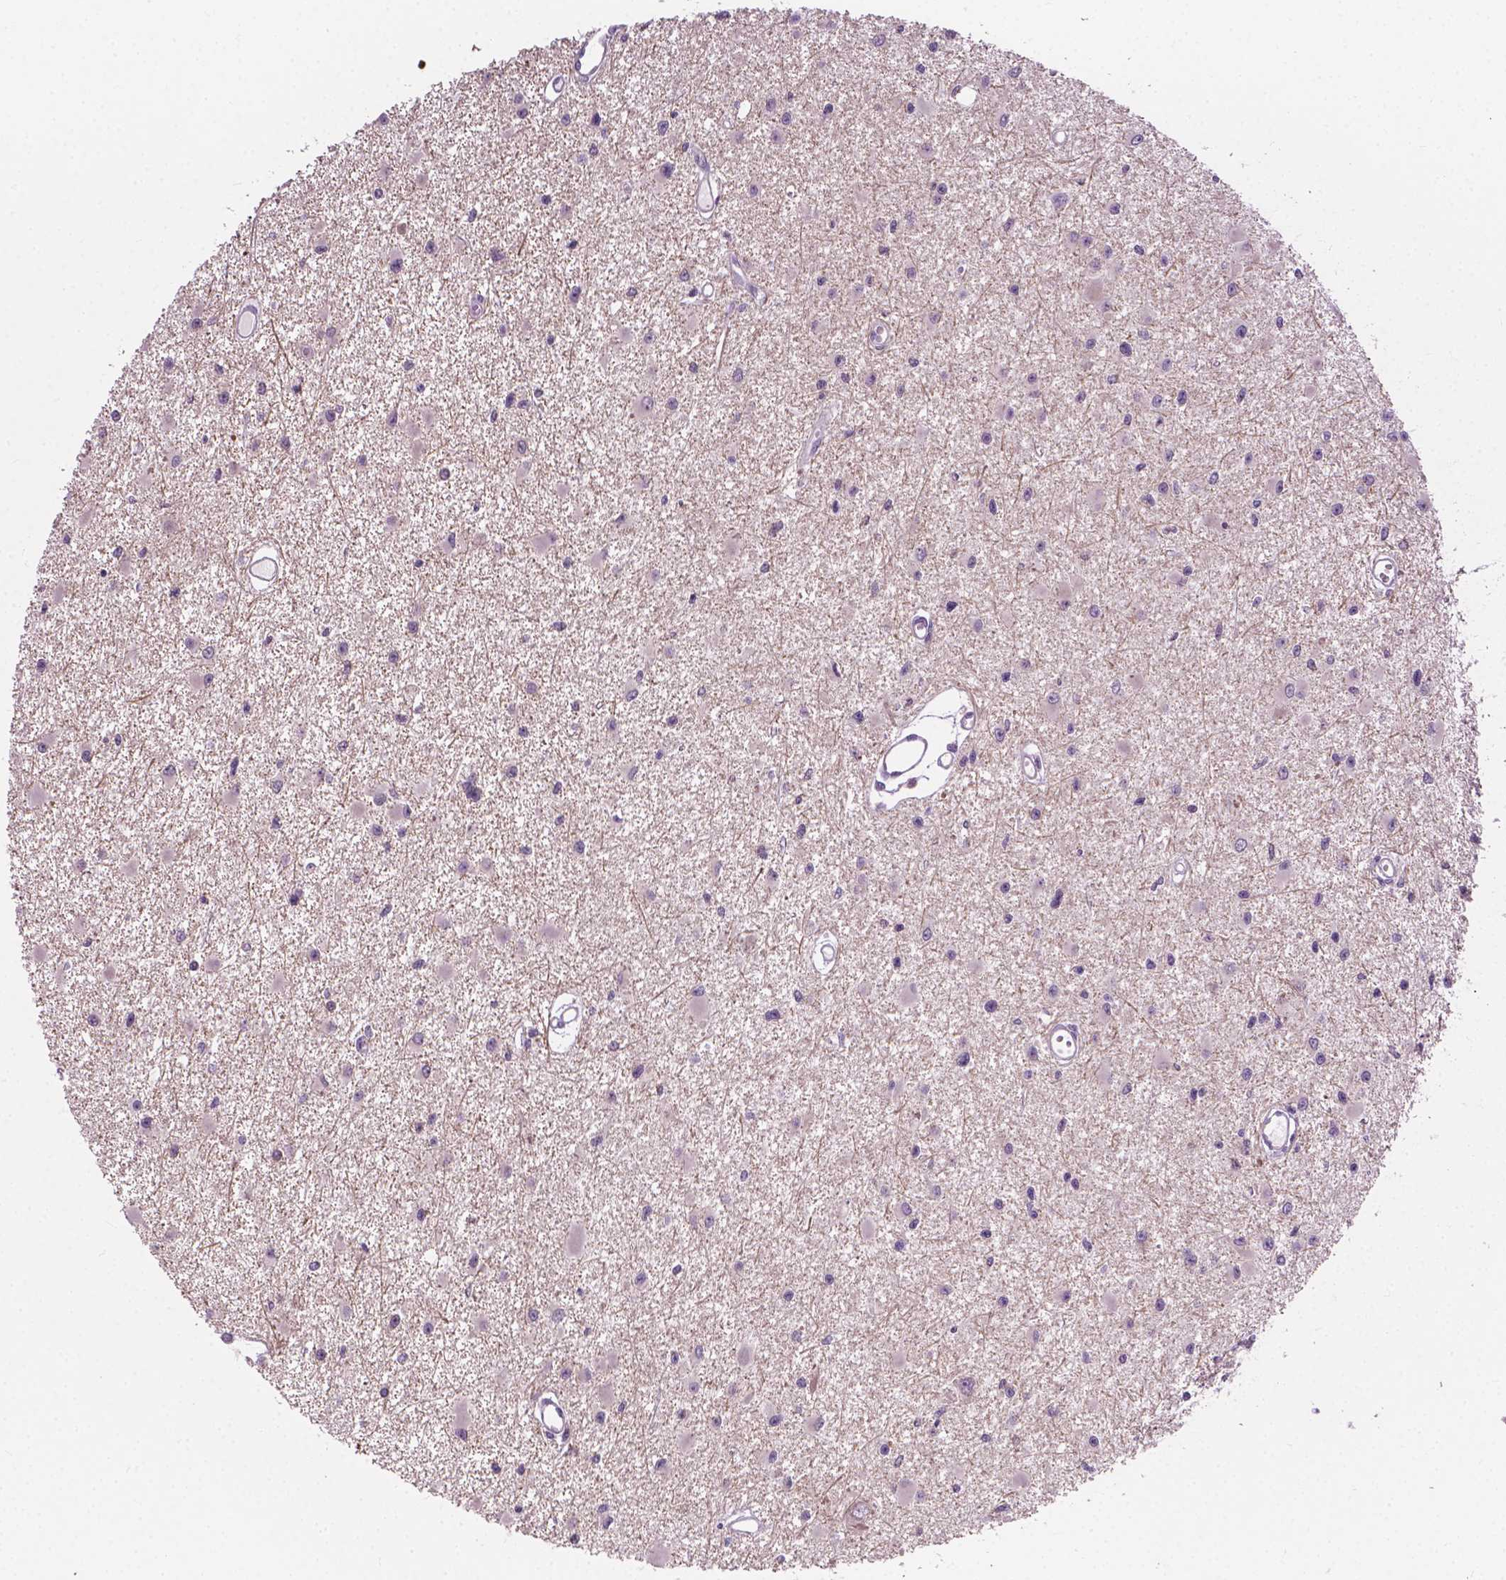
{"staining": {"intensity": "negative", "quantity": "none", "location": "none"}, "tissue": "glioma", "cell_type": "Tumor cells", "image_type": "cancer", "snomed": [{"axis": "morphology", "description": "Glioma, malignant, High grade"}, {"axis": "topography", "description": "Brain"}], "caption": "This image is of glioma stained with immunohistochemistry (IHC) to label a protein in brown with the nuclei are counter-stained blue. There is no positivity in tumor cells.", "gene": "MZT1", "patient": {"sex": "male", "age": 54}}